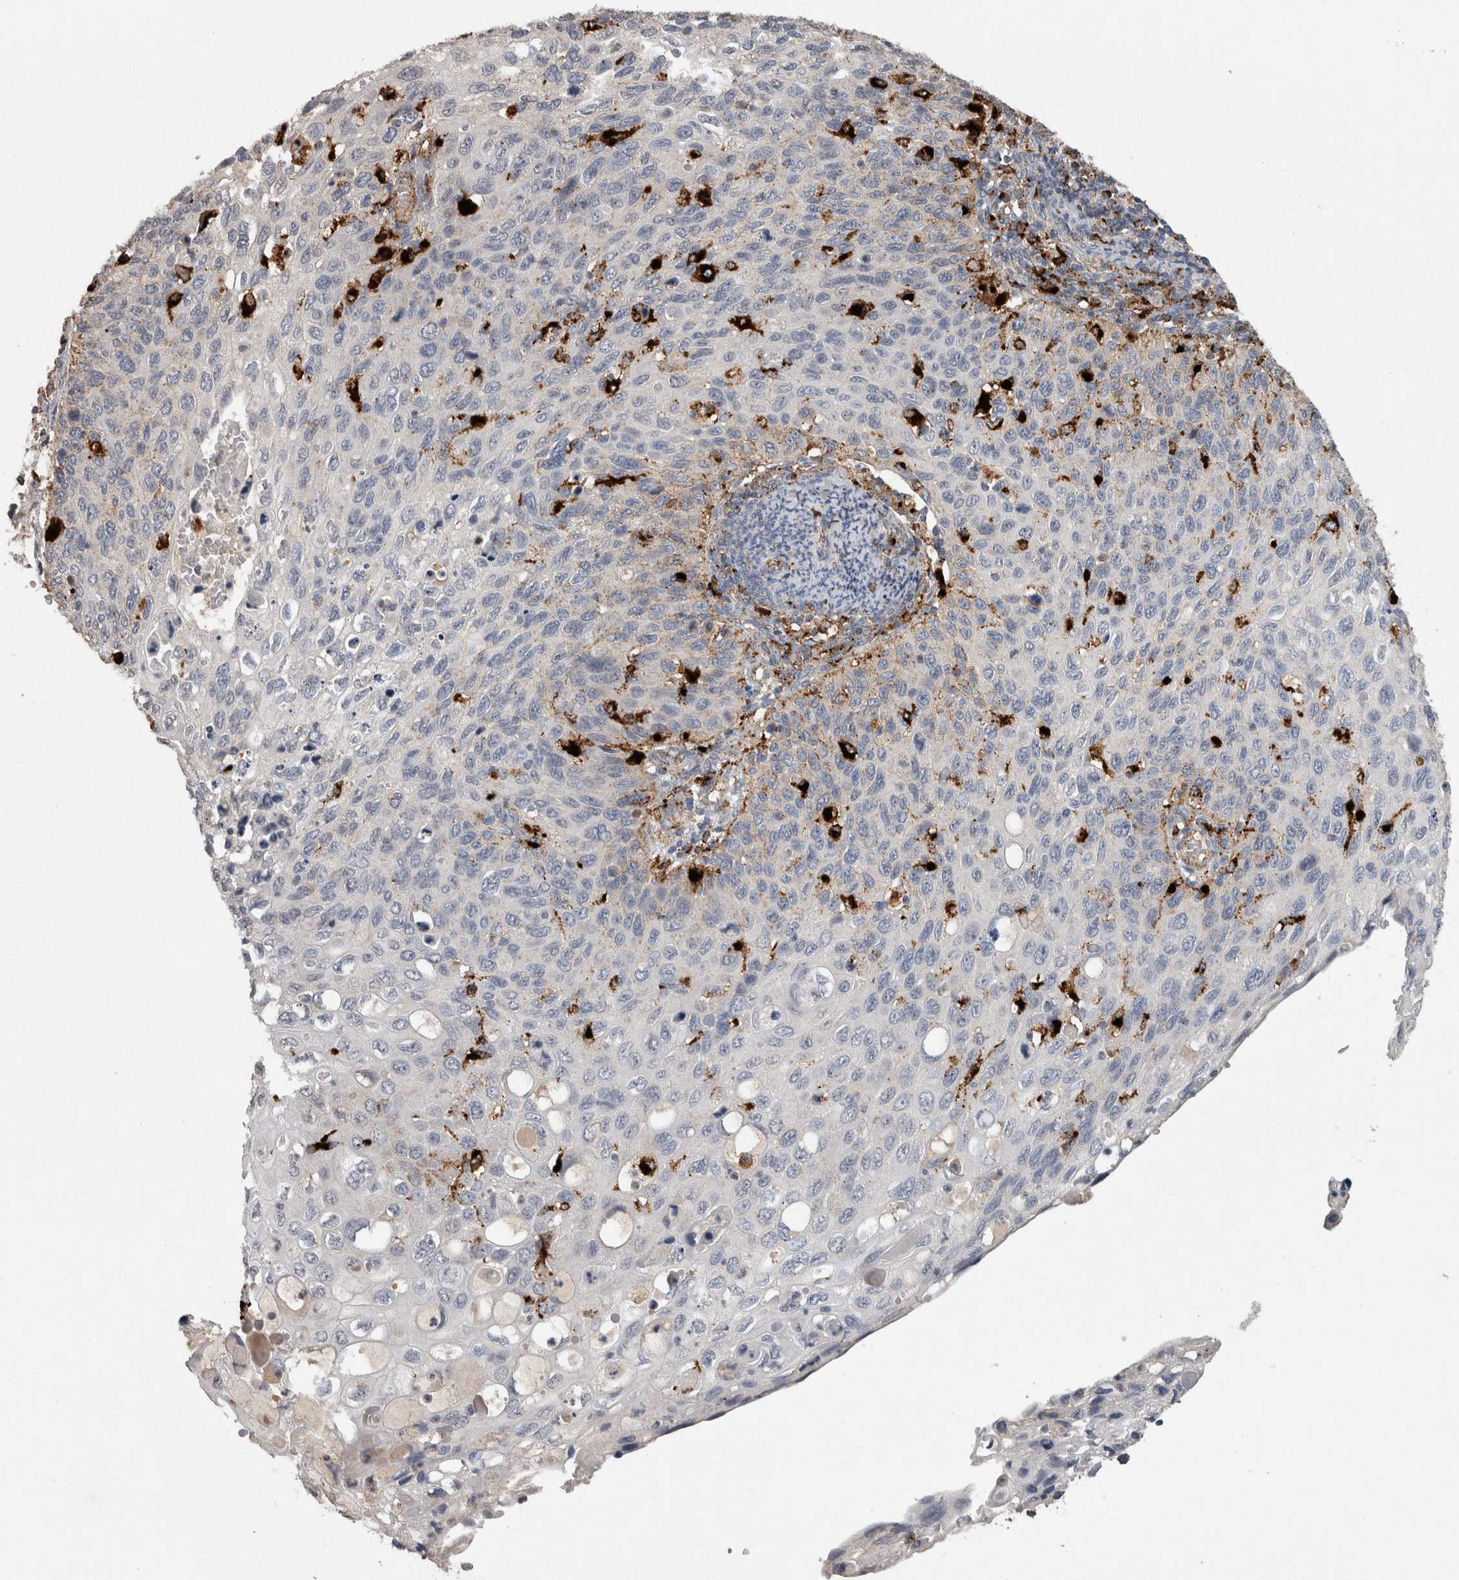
{"staining": {"intensity": "weak", "quantity": "<25%", "location": "cytoplasmic/membranous"}, "tissue": "cervical cancer", "cell_type": "Tumor cells", "image_type": "cancer", "snomed": [{"axis": "morphology", "description": "Squamous cell carcinoma, NOS"}, {"axis": "topography", "description": "Cervix"}], "caption": "Cervical cancer (squamous cell carcinoma) was stained to show a protein in brown. There is no significant positivity in tumor cells. Nuclei are stained in blue.", "gene": "CTSZ", "patient": {"sex": "female", "age": 70}}